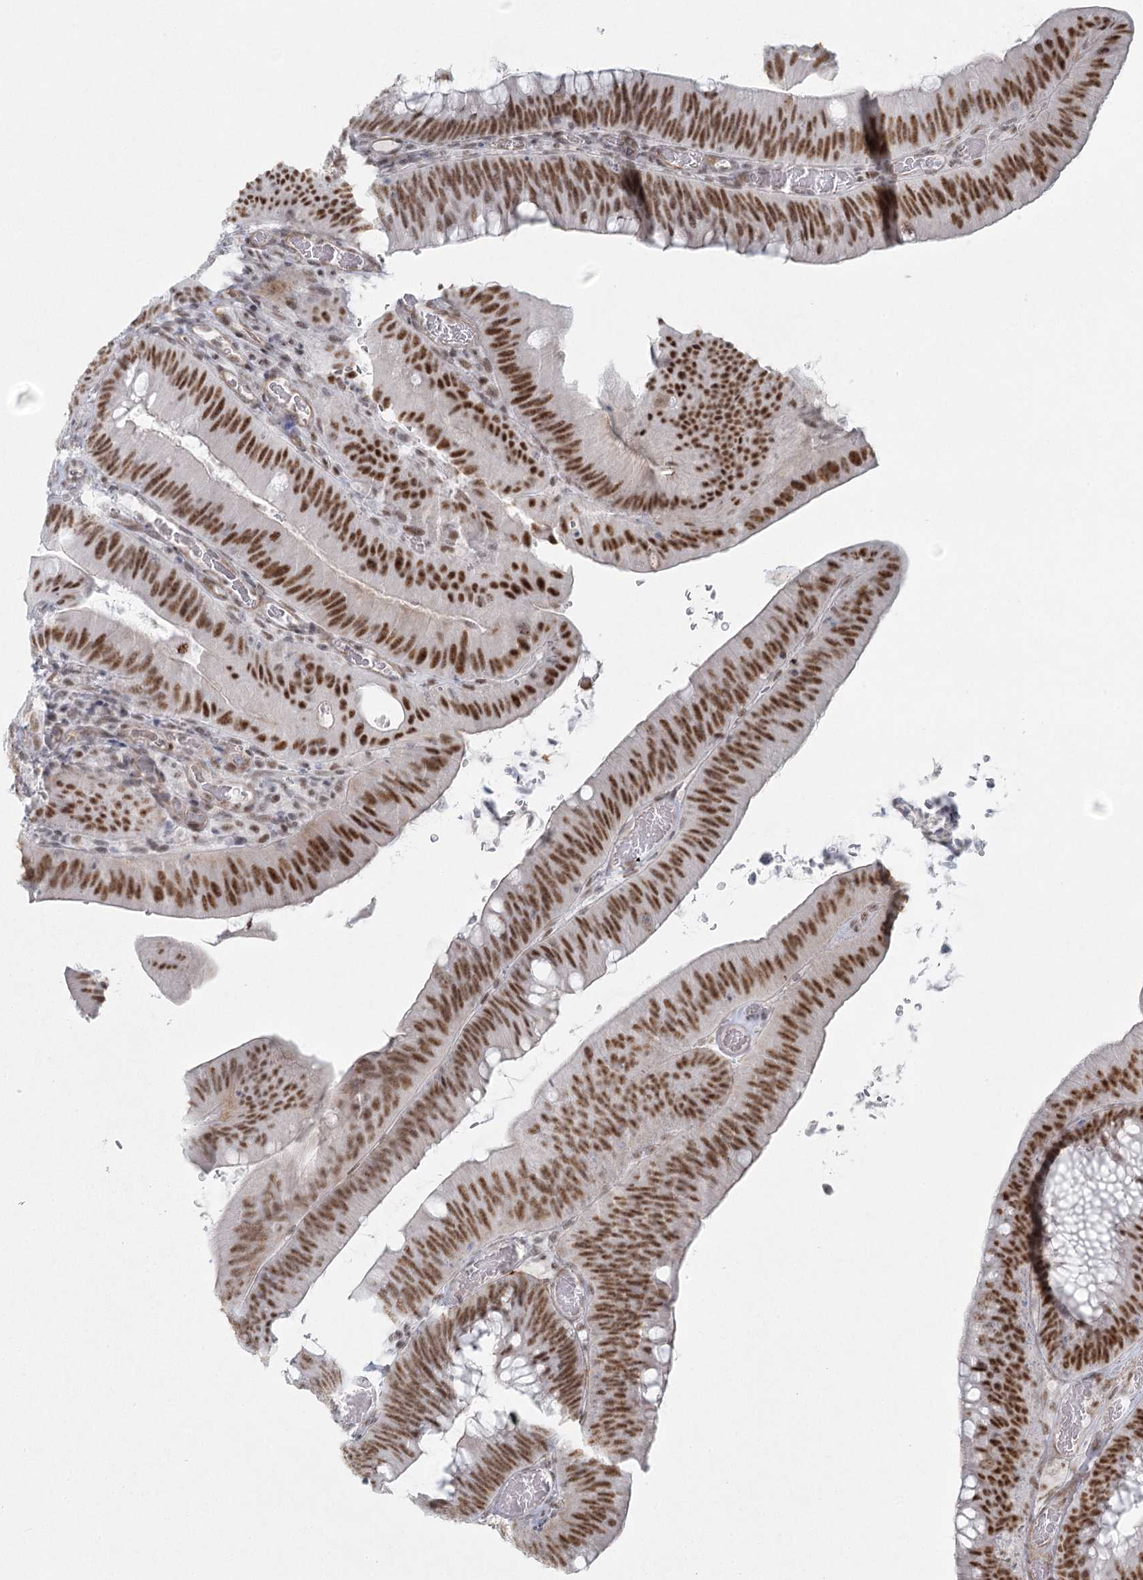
{"staining": {"intensity": "strong", "quantity": ">75%", "location": "nuclear"}, "tissue": "colorectal cancer", "cell_type": "Tumor cells", "image_type": "cancer", "snomed": [{"axis": "morphology", "description": "Normal tissue, NOS"}, {"axis": "topography", "description": "Colon"}], "caption": "Colorectal cancer tissue reveals strong nuclear positivity in approximately >75% of tumor cells, visualized by immunohistochemistry. Immunohistochemistry stains the protein in brown and the nuclei are stained blue.", "gene": "U2SURP", "patient": {"sex": "female", "age": 82}}